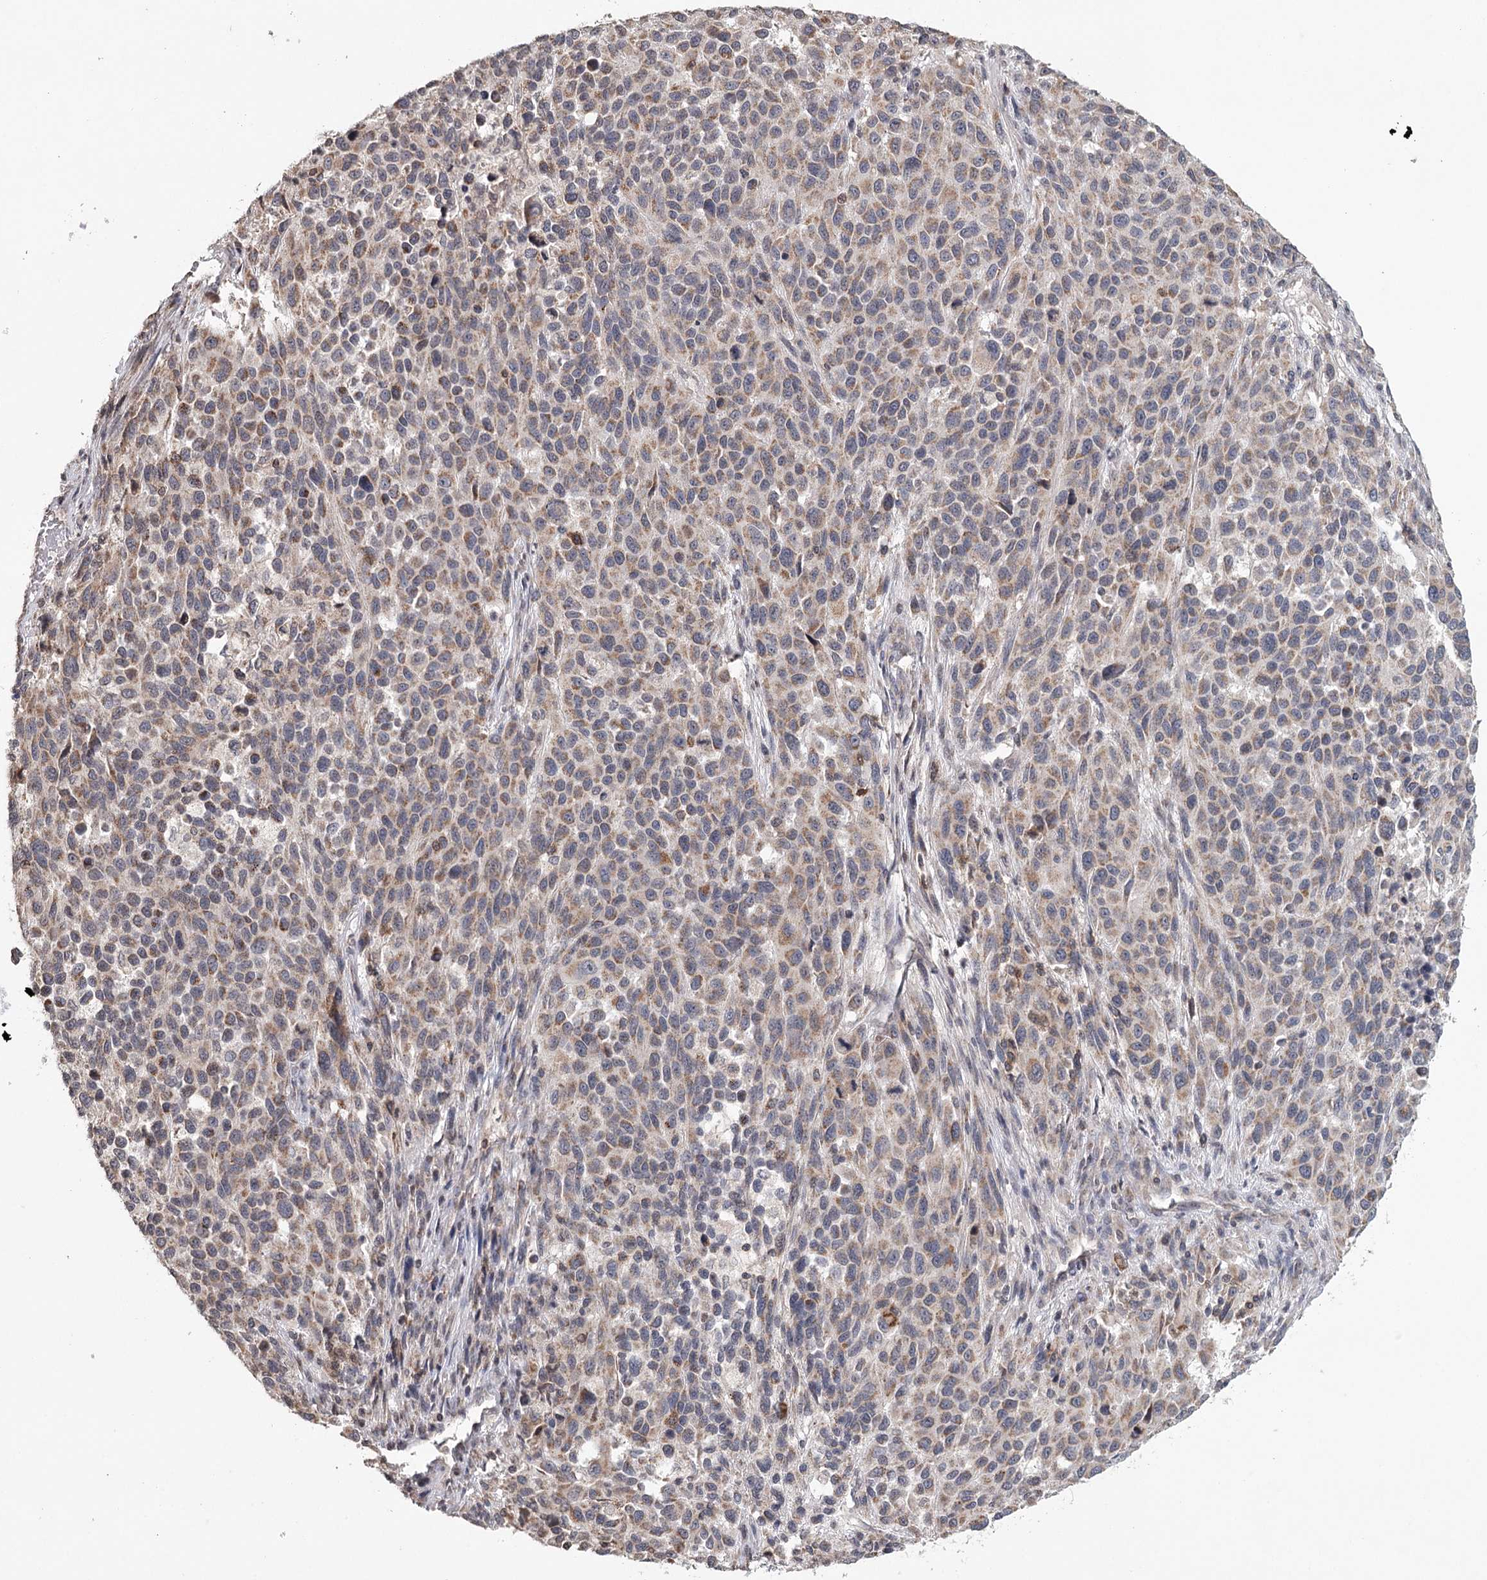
{"staining": {"intensity": "weak", "quantity": ">75%", "location": "cytoplasmic/membranous"}, "tissue": "melanoma", "cell_type": "Tumor cells", "image_type": "cancer", "snomed": [{"axis": "morphology", "description": "Malignant melanoma, Metastatic site"}, {"axis": "topography", "description": "Lymph node"}], "caption": "Human malignant melanoma (metastatic site) stained for a protein (brown) reveals weak cytoplasmic/membranous positive staining in about >75% of tumor cells.", "gene": "ICOS", "patient": {"sex": "male", "age": 61}}